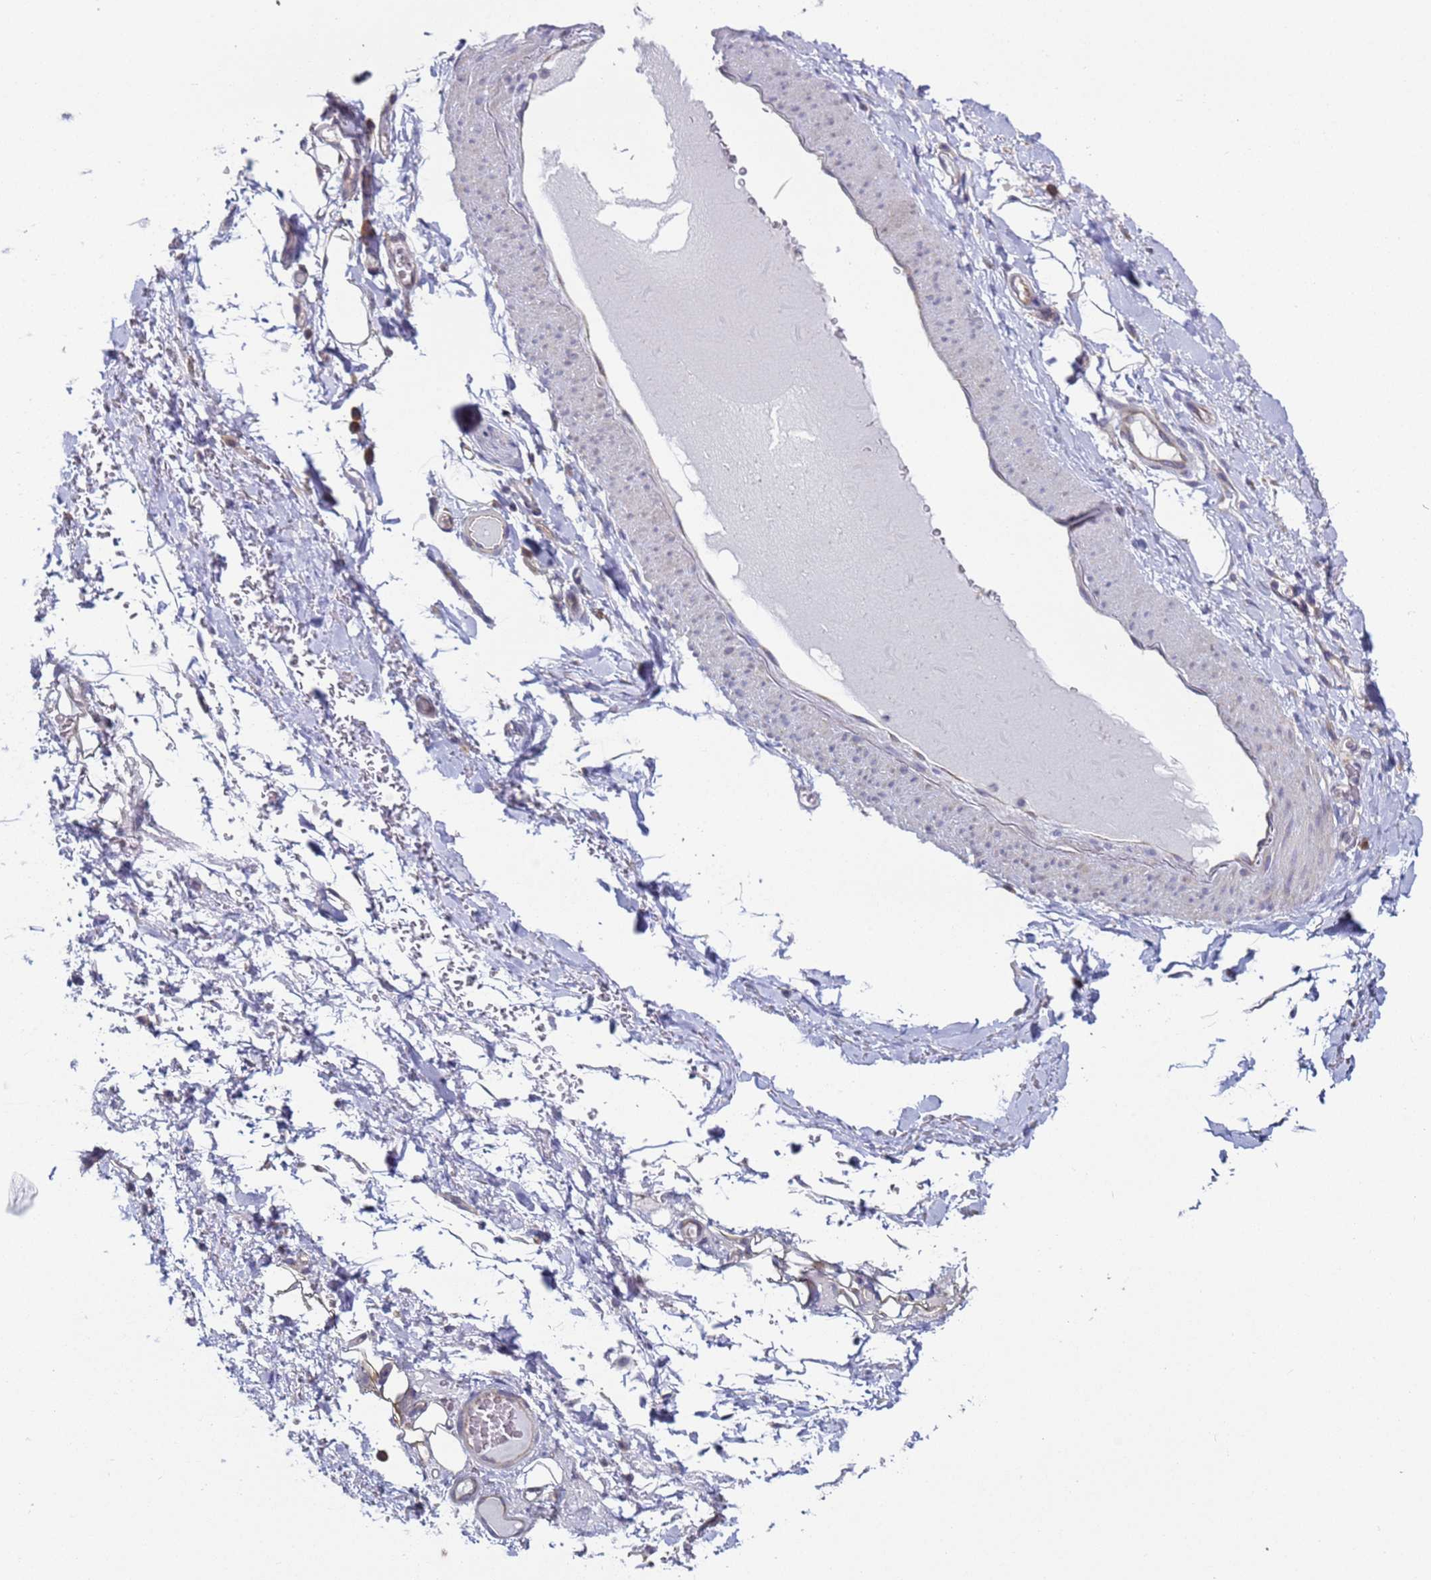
{"staining": {"intensity": "weak", "quantity": "<25%", "location": "cytoplasmic/membranous"}, "tissue": "soft tissue", "cell_type": "Fibroblasts", "image_type": "normal", "snomed": [{"axis": "morphology", "description": "Normal tissue, NOS"}, {"axis": "morphology", "description": "Adenocarcinoma, NOS"}, {"axis": "topography", "description": "Stomach, upper"}, {"axis": "topography", "description": "Peripheral nerve tissue"}], "caption": "IHC histopathology image of benign human soft tissue stained for a protein (brown), which displays no expression in fibroblasts.", "gene": "DIP2B", "patient": {"sex": "male", "age": 62}}